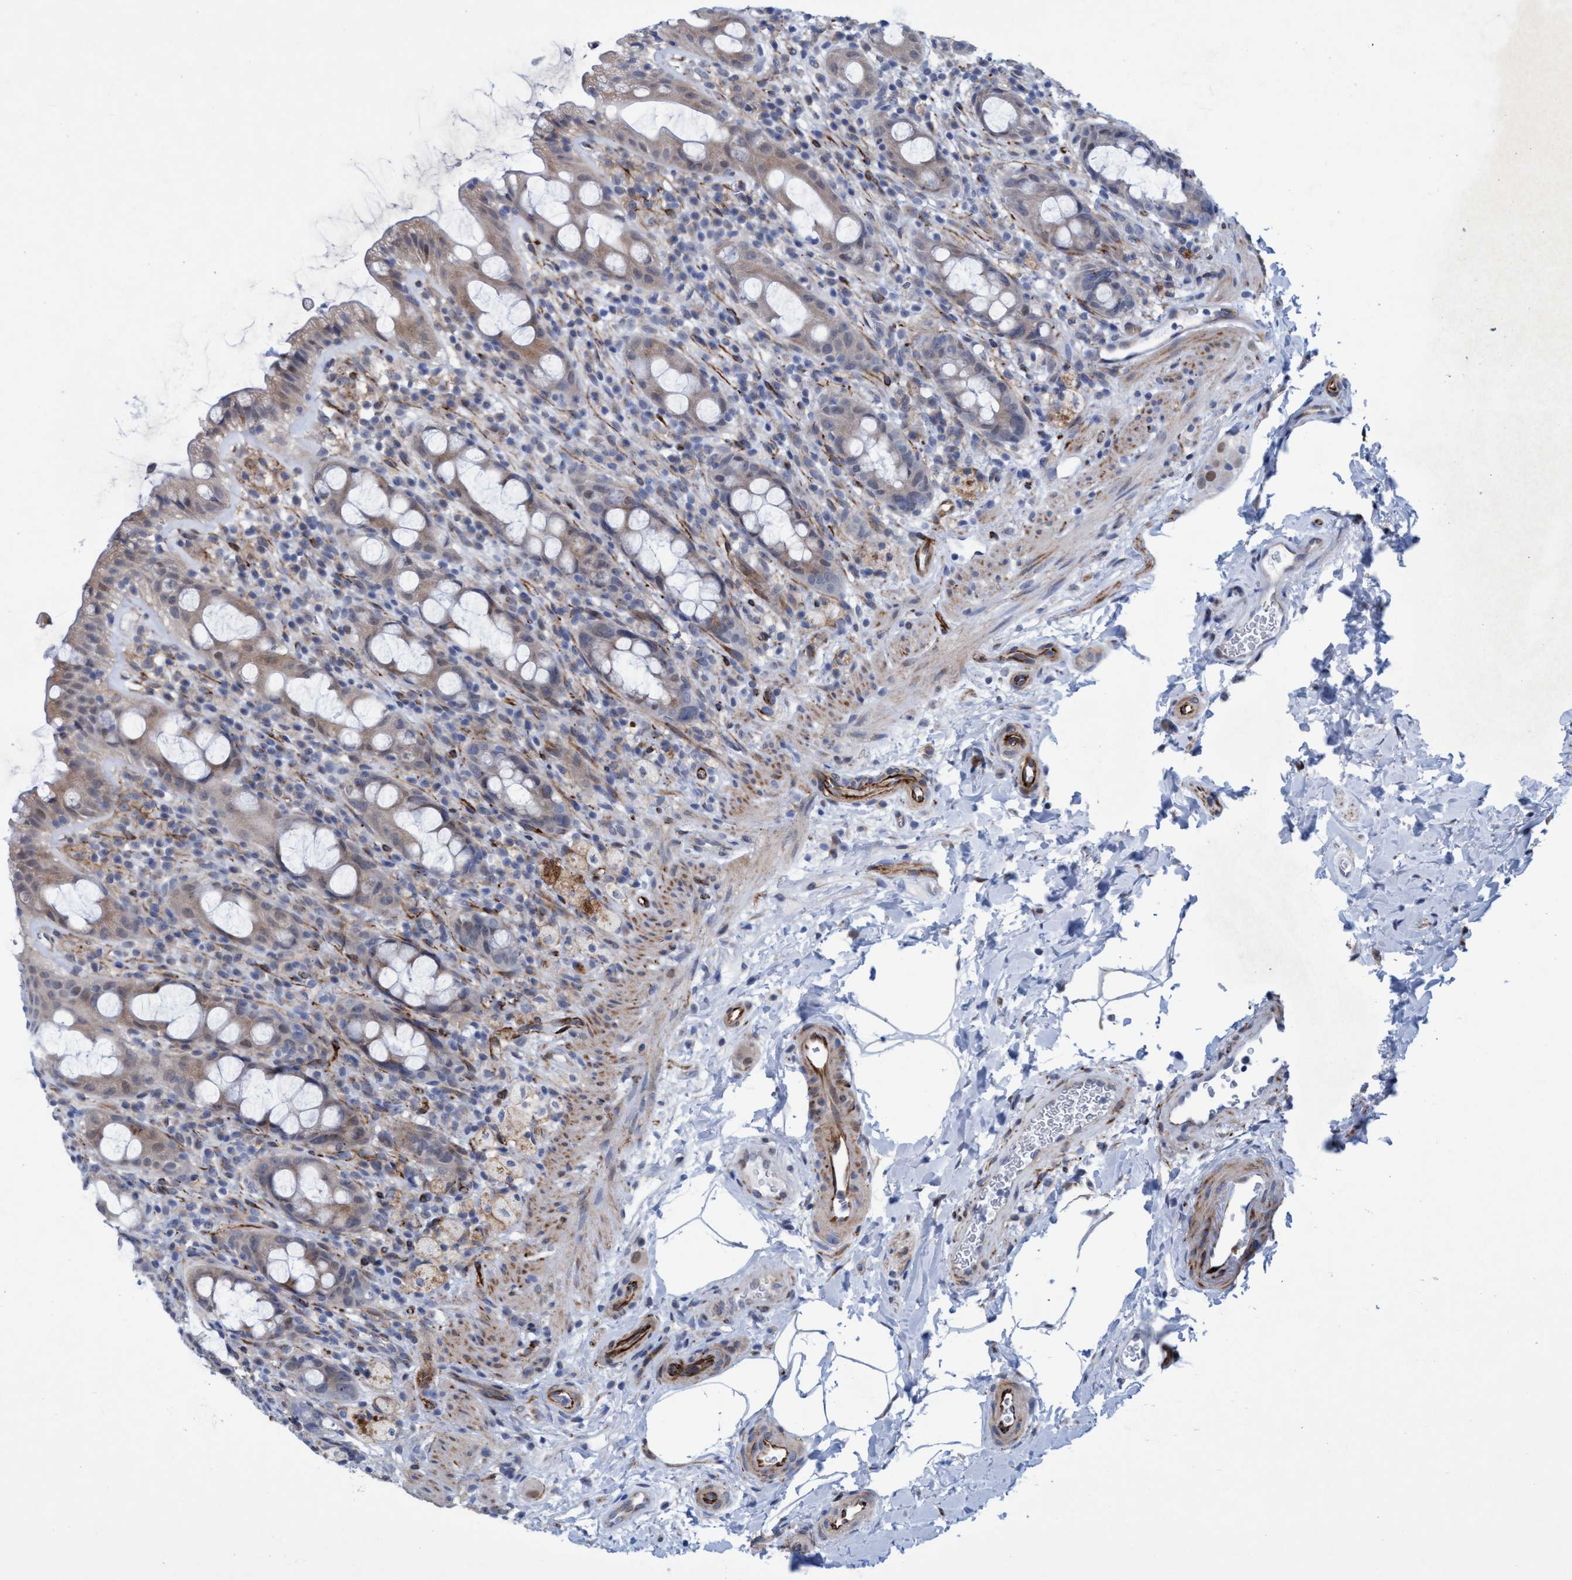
{"staining": {"intensity": "weak", "quantity": "25%-75%", "location": "cytoplasmic/membranous"}, "tissue": "rectum", "cell_type": "Glandular cells", "image_type": "normal", "snomed": [{"axis": "morphology", "description": "Normal tissue, NOS"}, {"axis": "topography", "description": "Rectum"}], "caption": "The immunohistochemical stain labels weak cytoplasmic/membranous positivity in glandular cells of benign rectum. The staining was performed using DAB (3,3'-diaminobenzidine) to visualize the protein expression in brown, while the nuclei were stained in blue with hematoxylin (Magnification: 20x).", "gene": "SLC43A2", "patient": {"sex": "male", "age": 44}}